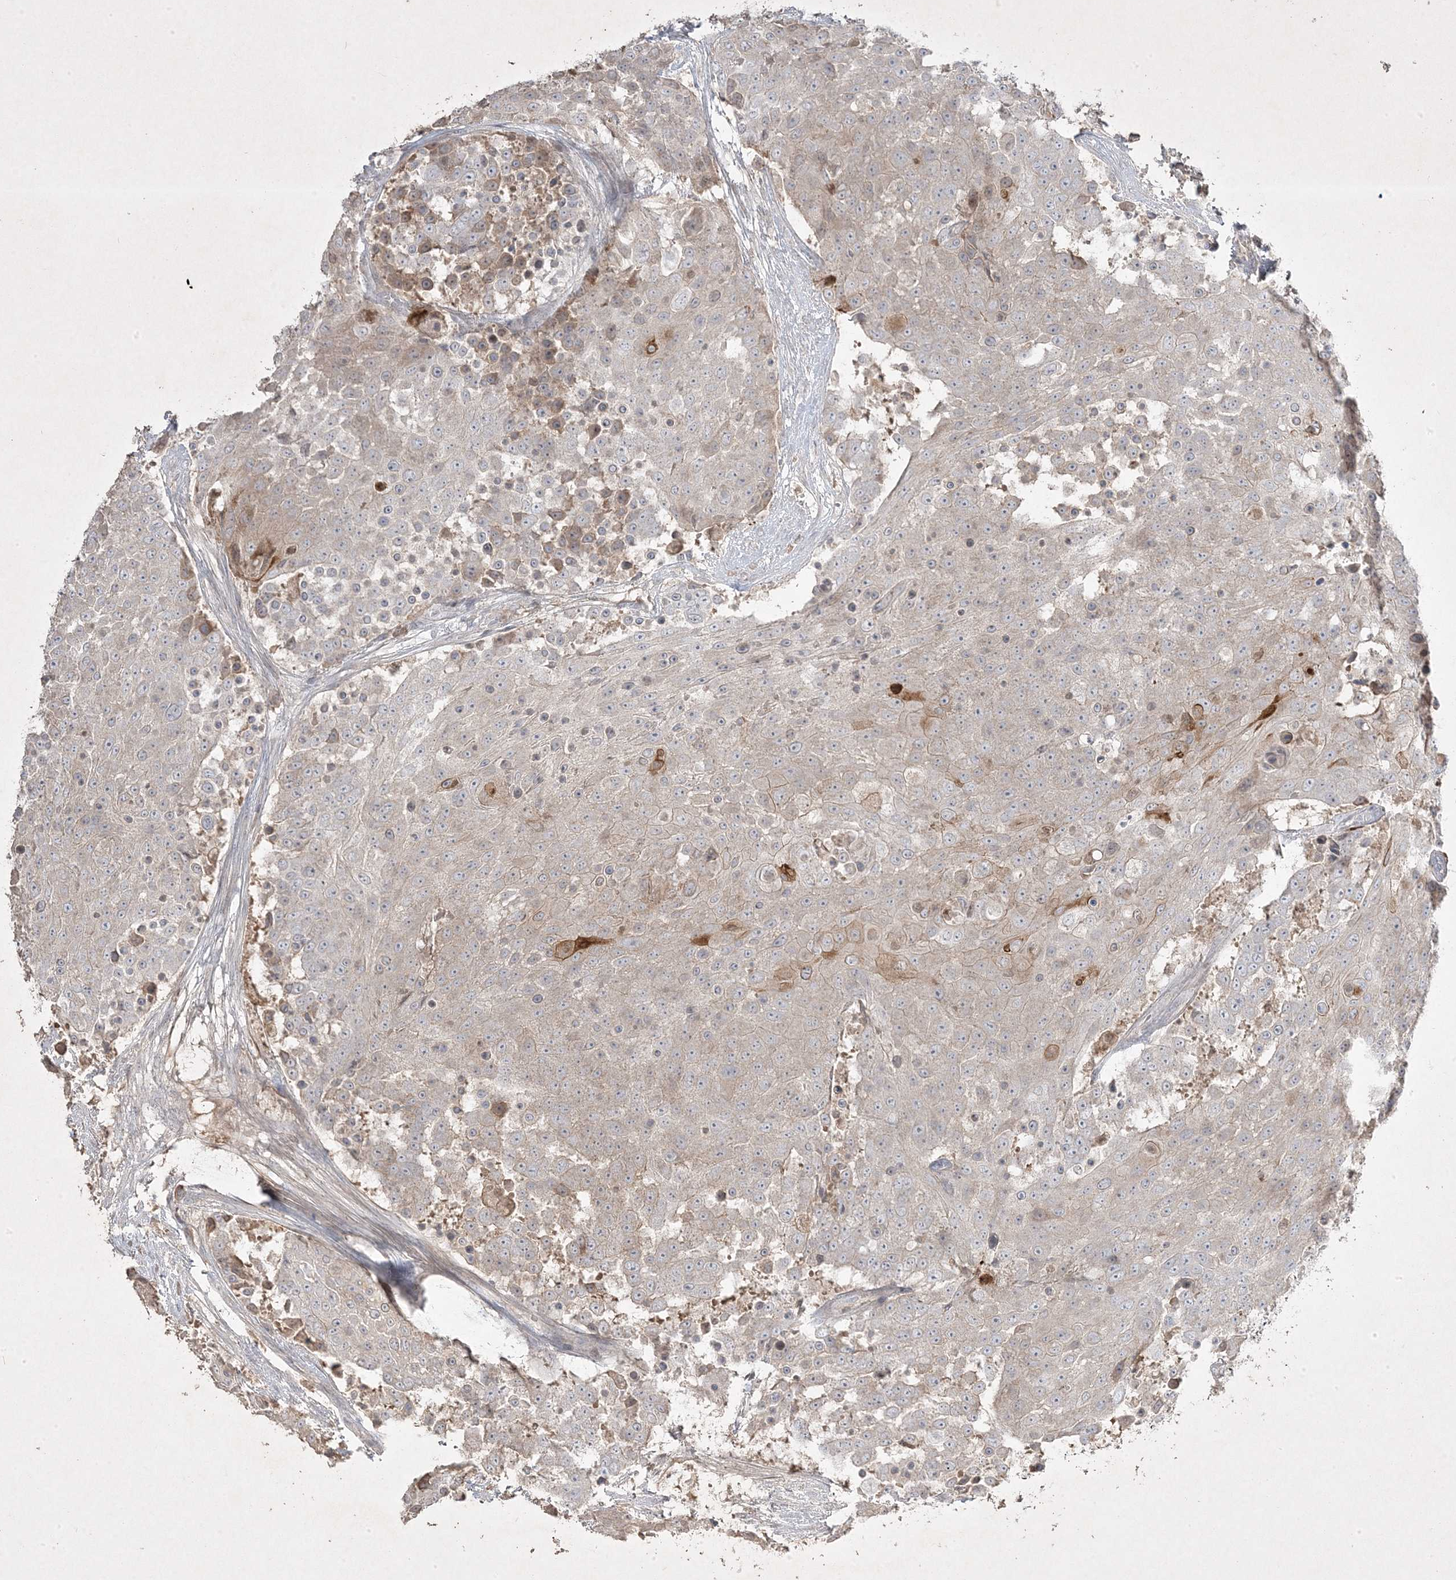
{"staining": {"intensity": "weak", "quantity": "<25%", "location": "cytoplasmic/membranous"}, "tissue": "urothelial cancer", "cell_type": "Tumor cells", "image_type": "cancer", "snomed": [{"axis": "morphology", "description": "Urothelial carcinoma, High grade"}, {"axis": "topography", "description": "Urinary bladder"}], "caption": "Tumor cells are negative for brown protein staining in high-grade urothelial carcinoma.", "gene": "RGL4", "patient": {"sex": "female", "age": 63}}